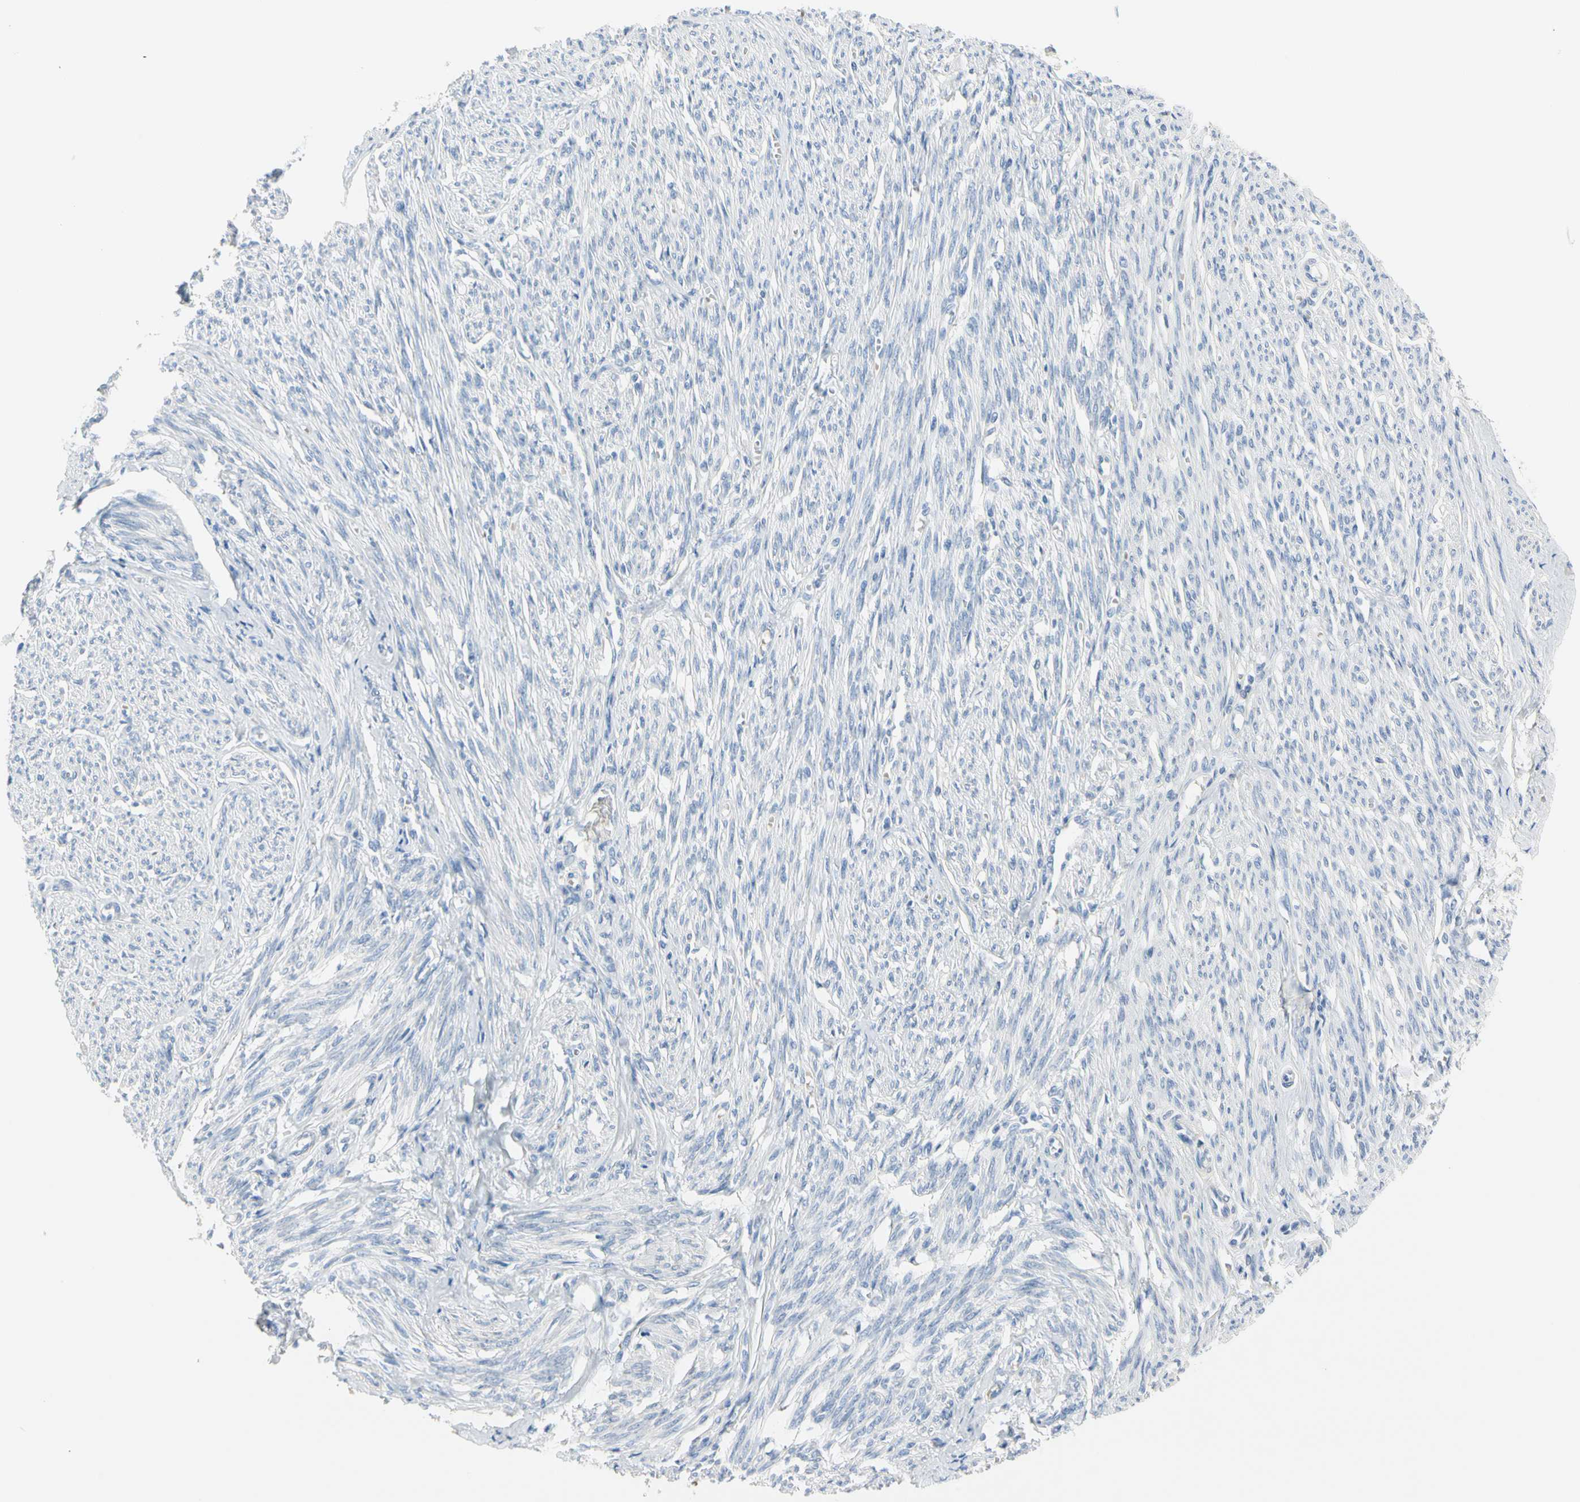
{"staining": {"intensity": "negative", "quantity": "none", "location": "none"}, "tissue": "smooth muscle", "cell_type": "Smooth muscle cells", "image_type": "normal", "snomed": [{"axis": "morphology", "description": "Normal tissue, NOS"}, {"axis": "topography", "description": "Smooth muscle"}, {"axis": "topography", "description": "Cervix"}], "caption": "DAB immunohistochemical staining of unremarkable smooth muscle shows no significant positivity in smooth muscle cells. (Brightfield microscopy of DAB (3,3'-diaminobenzidine) immunohistochemistry at high magnification).", "gene": "MARK1", "patient": {"sex": "female", "age": 70}}